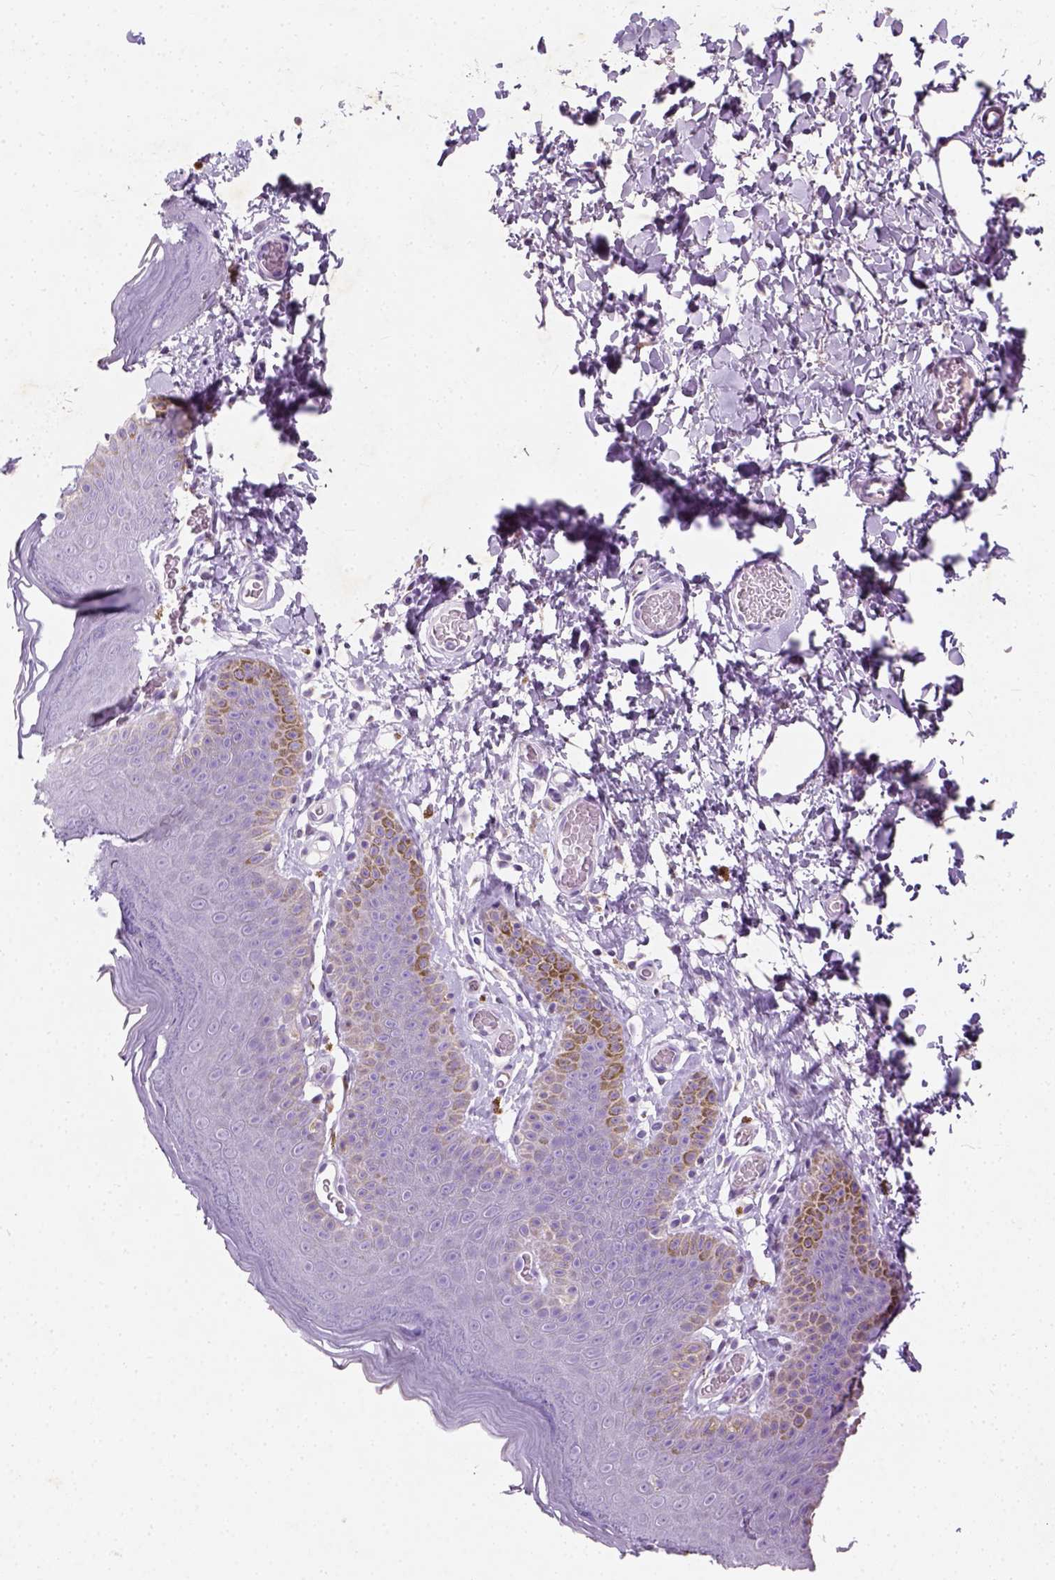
{"staining": {"intensity": "negative", "quantity": "none", "location": "none"}, "tissue": "skin", "cell_type": "Epidermal cells", "image_type": "normal", "snomed": [{"axis": "morphology", "description": "Normal tissue, NOS"}, {"axis": "topography", "description": "Anal"}], "caption": "This is a micrograph of immunohistochemistry staining of benign skin, which shows no positivity in epidermal cells.", "gene": "CHODL", "patient": {"sex": "male", "age": 53}}